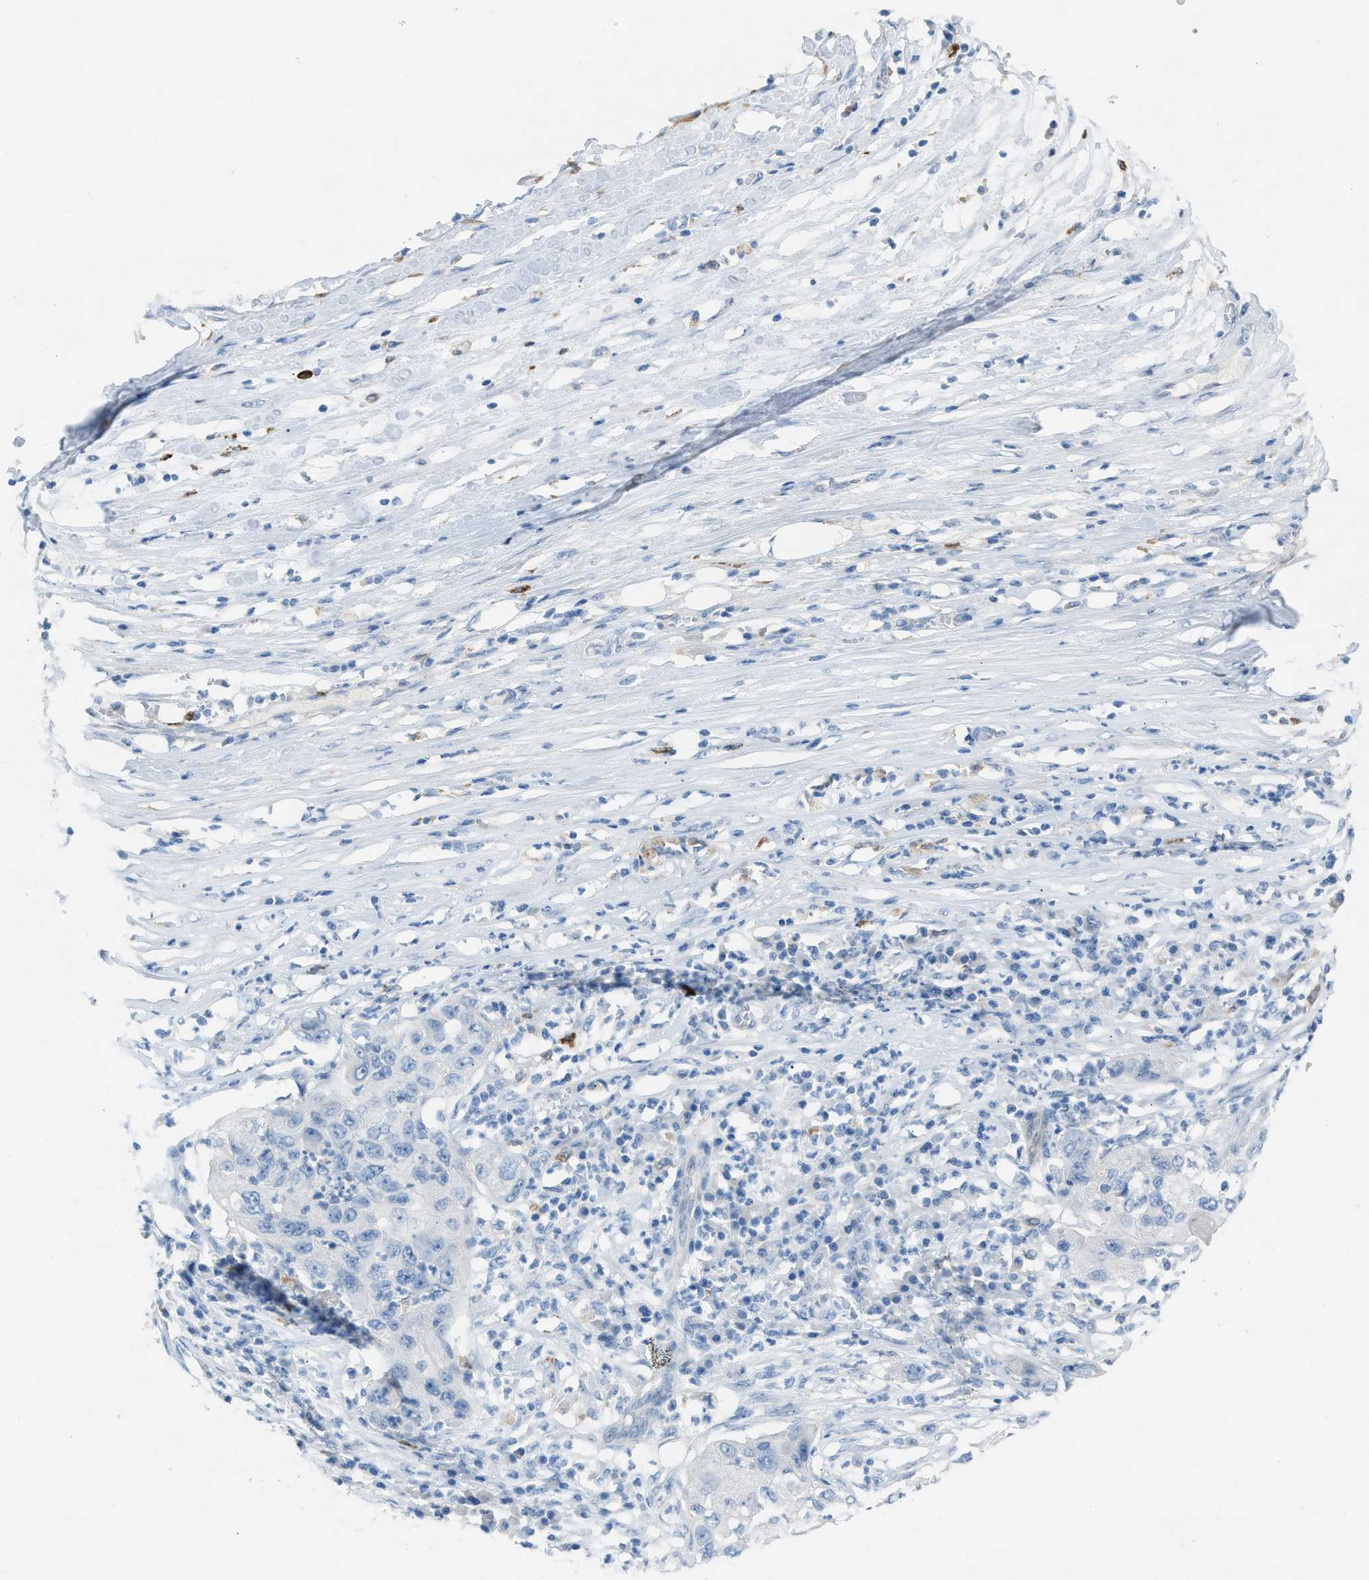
{"staining": {"intensity": "negative", "quantity": "none", "location": "none"}, "tissue": "pancreatic cancer", "cell_type": "Tumor cells", "image_type": "cancer", "snomed": [{"axis": "morphology", "description": "Adenocarcinoma, NOS"}, {"axis": "topography", "description": "Pancreas"}], "caption": "An image of pancreatic adenocarcinoma stained for a protein exhibits no brown staining in tumor cells.", "gene": "CLEC10A", "patient": {"sex": "female", "age": 78}}